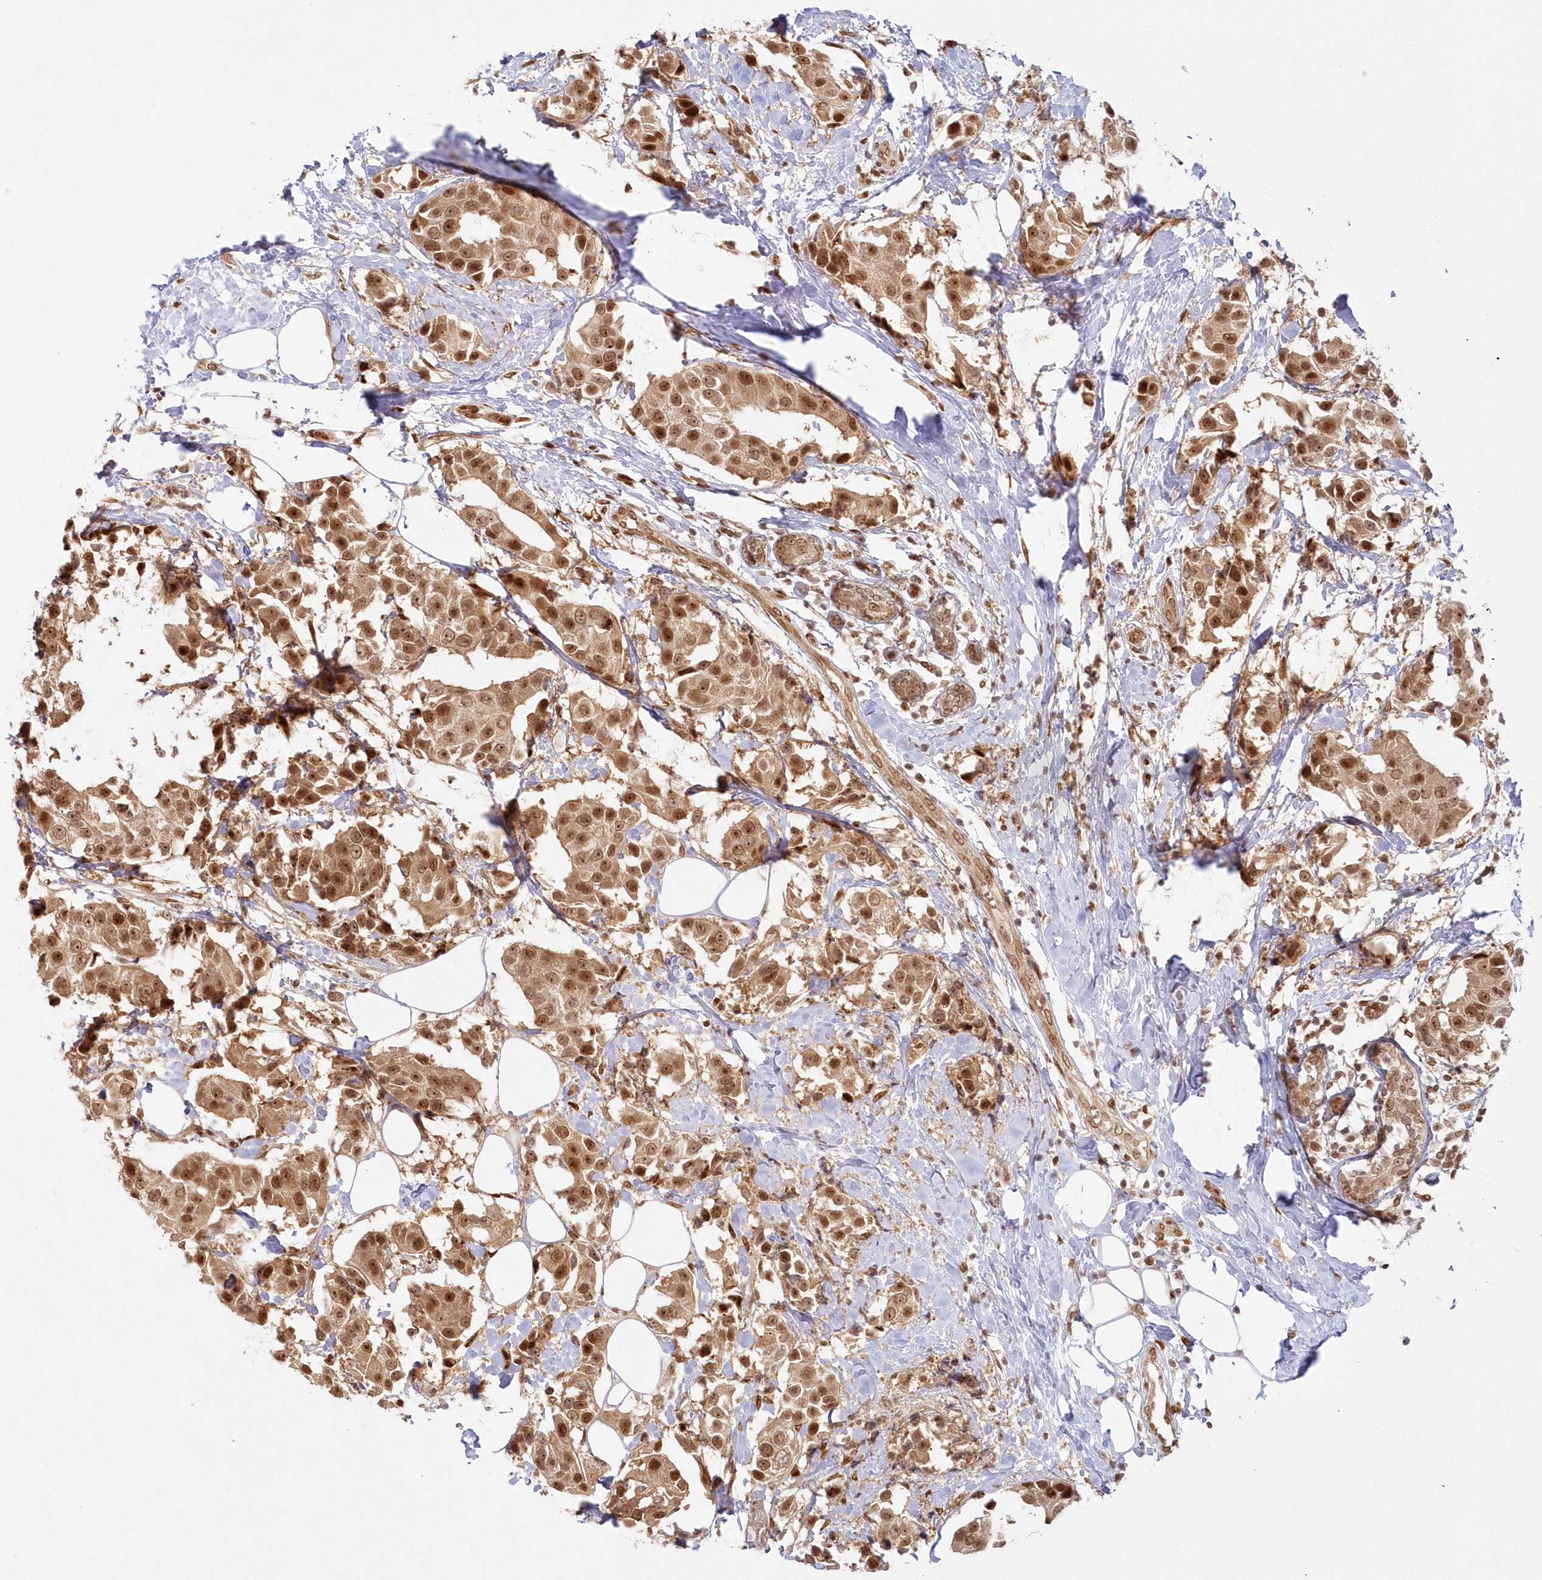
{"staining": {"intensity": "strong", "quantity": ">75%", "location": "cytoplasmic/membranous,nuclear"}, "tissue": "breast cancer", "cell_type": "Tumor cells", "image_type": "cancer", "snomed": [{"axis": "morphology", "description": "Normal tissue, NOS"}, {"axis": "morphology", "description": "Duct carcinoma"}, {"axis": "topography", "description": "Breast"}], "caption": "Infiltrating ductal carcinoma (breast) was stained to show a protein in brown. There is high levels of strong cytoplasmic/membranous and nuclear expression in approximately >75% of tumor cells. (brown staining indicates protein expression, while blue staining denotes nuclei).", "gene": "TOGARAM2", "patient": {"sex": "female", "age": 39}}